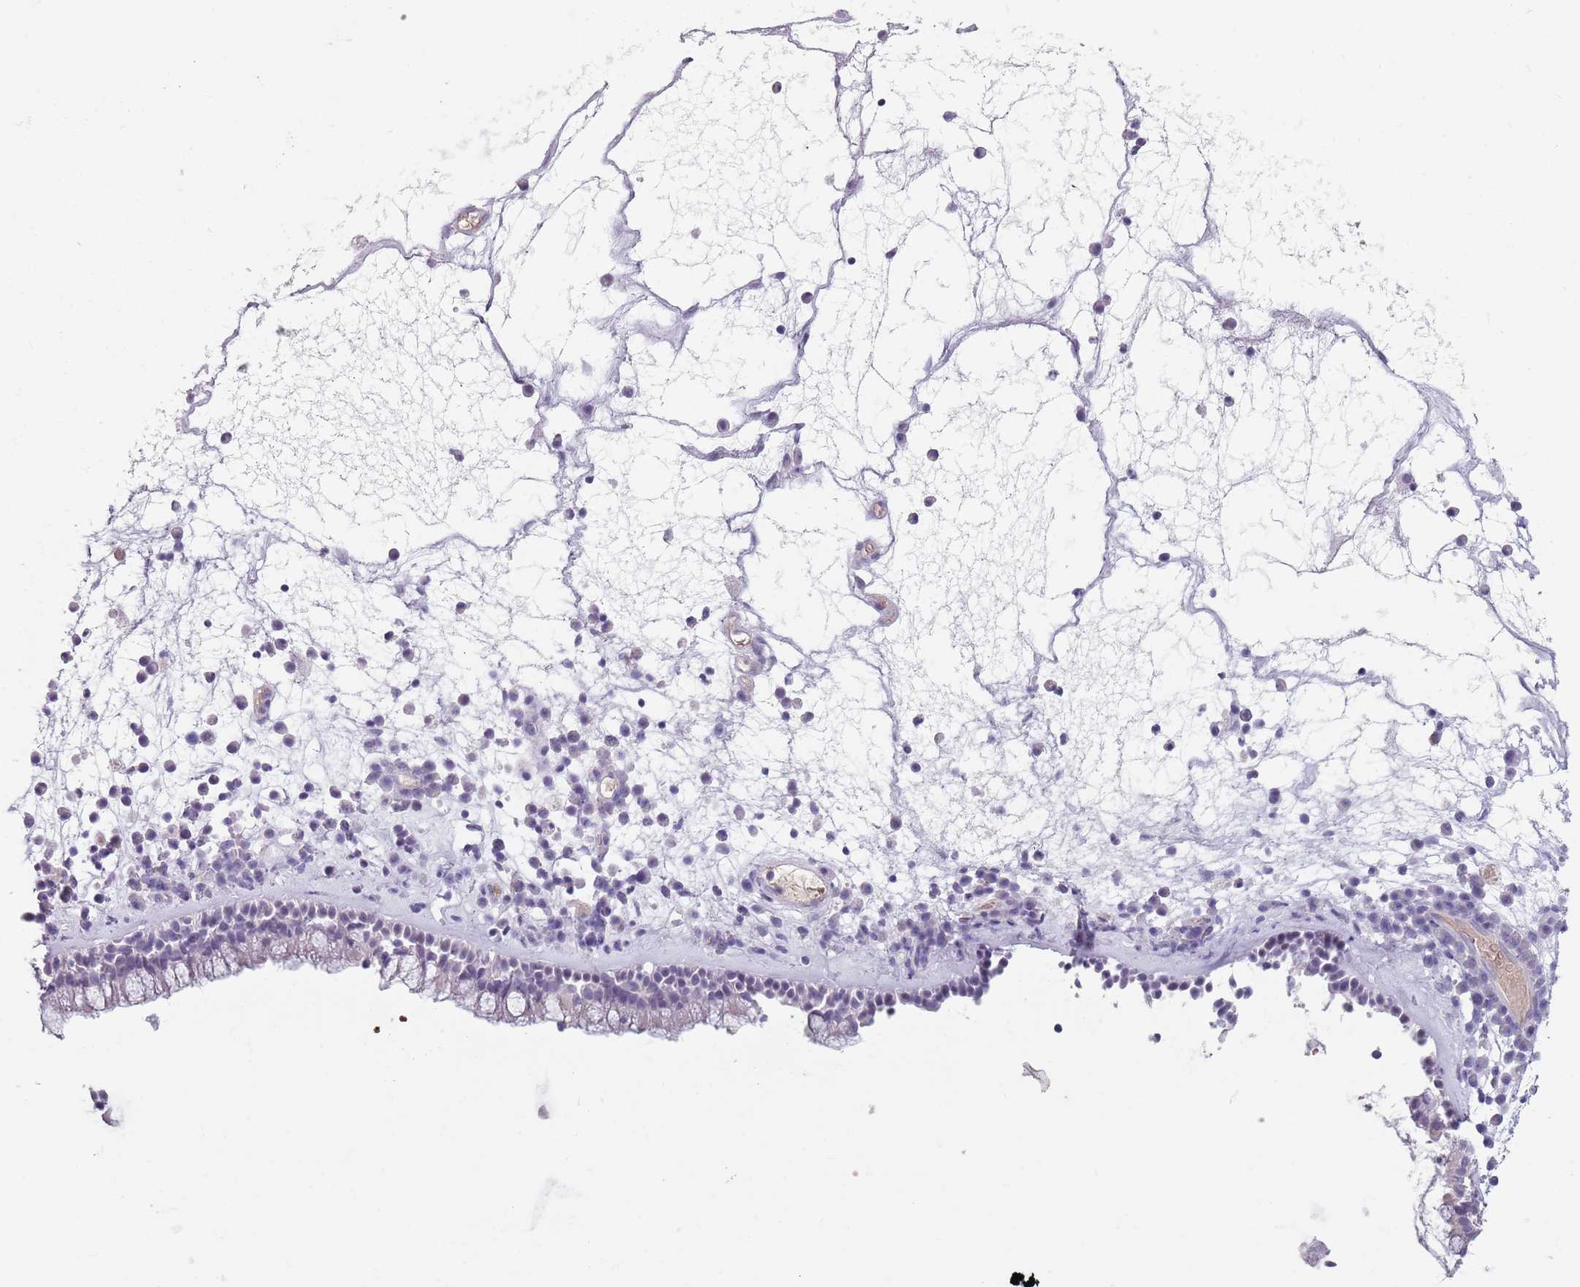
{"staining": {"intensity": "negative", "quantity": "none", "location": "none"}, "tissue": "nasopharynx", "cell_type": "Respiratory epithelial cells", "image_type": "normal", "snomed": [{"axis": "morphology", "description": "Normal tissue, NOS"}, {"axis": "morphology", "description": "Inflammation, NOS"}, {"axis": "topography", "description": "Nasopharynx"}], "caption": "Immunohistochemistry (IHC) micrograph of benign human nasopharynx stained for a protein (brown), which demonstrates no staining in respiratory epithelial cells.", "gene": "SPESP1", "patient": {"sex": "male", "age": 70}}